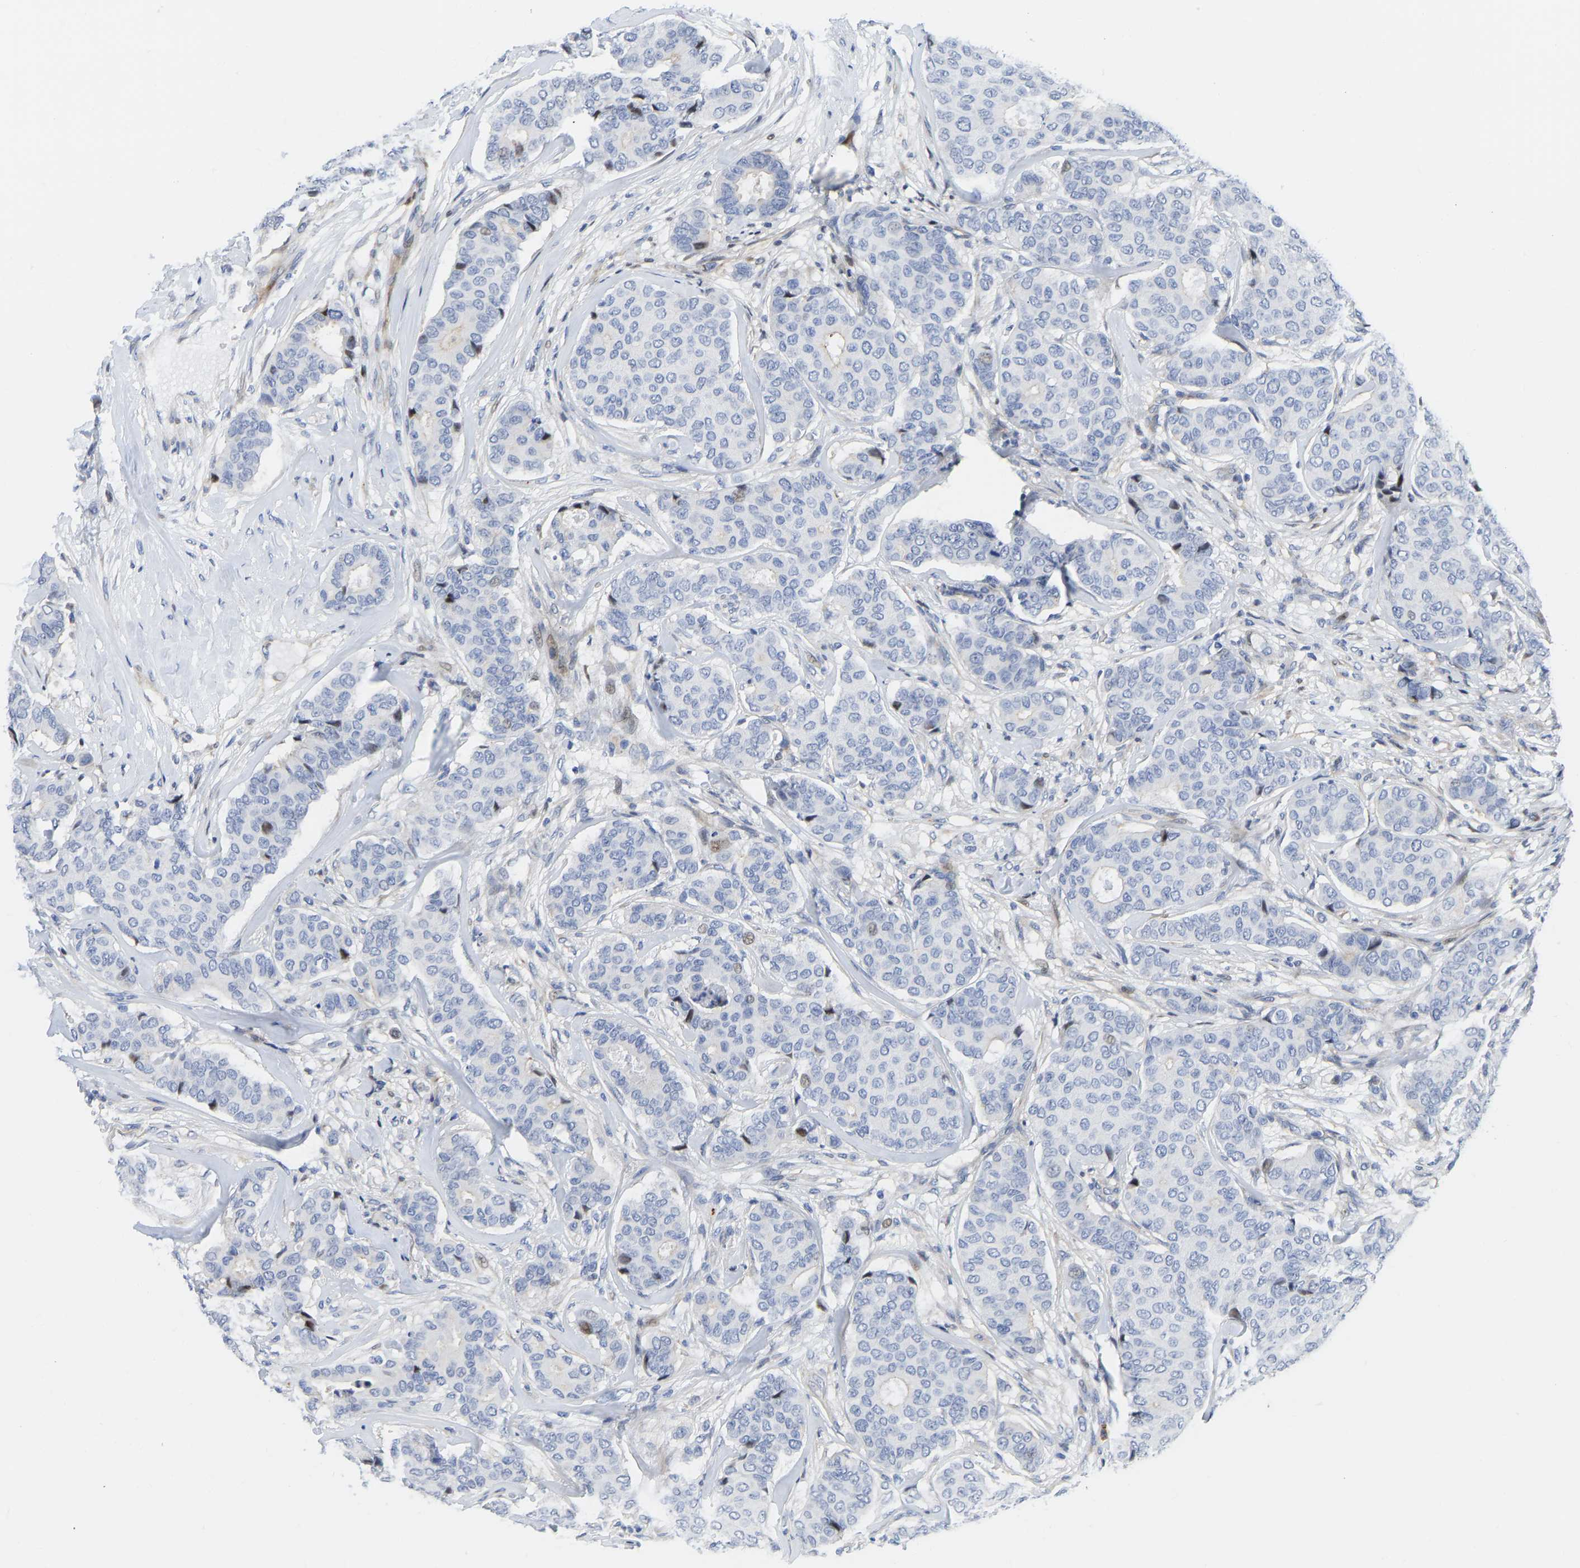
{"staining": {"intensity": "weak", "quantity": "<25%", "location": "nuclear"}, "tissue": "breast cancer", "cell_type": "Tumor cells", "image_type": "cancer", "snomed": [{"axis": "morphology", "description": "Duct carcinoma"}, {"axis": "topography", "description": "Breast"}], "caption": "The photomicrograph demonstrates no significant expression in tumor cells of breast infiltrating ductal carcinoma. (Brightfield microscopy of DAB (3,3'-diaminobenzidine) immunohistochemistry (IHC) at high magnification).", "gene": "HDAC5", "patient": {"sex": "female", "age": 75}}